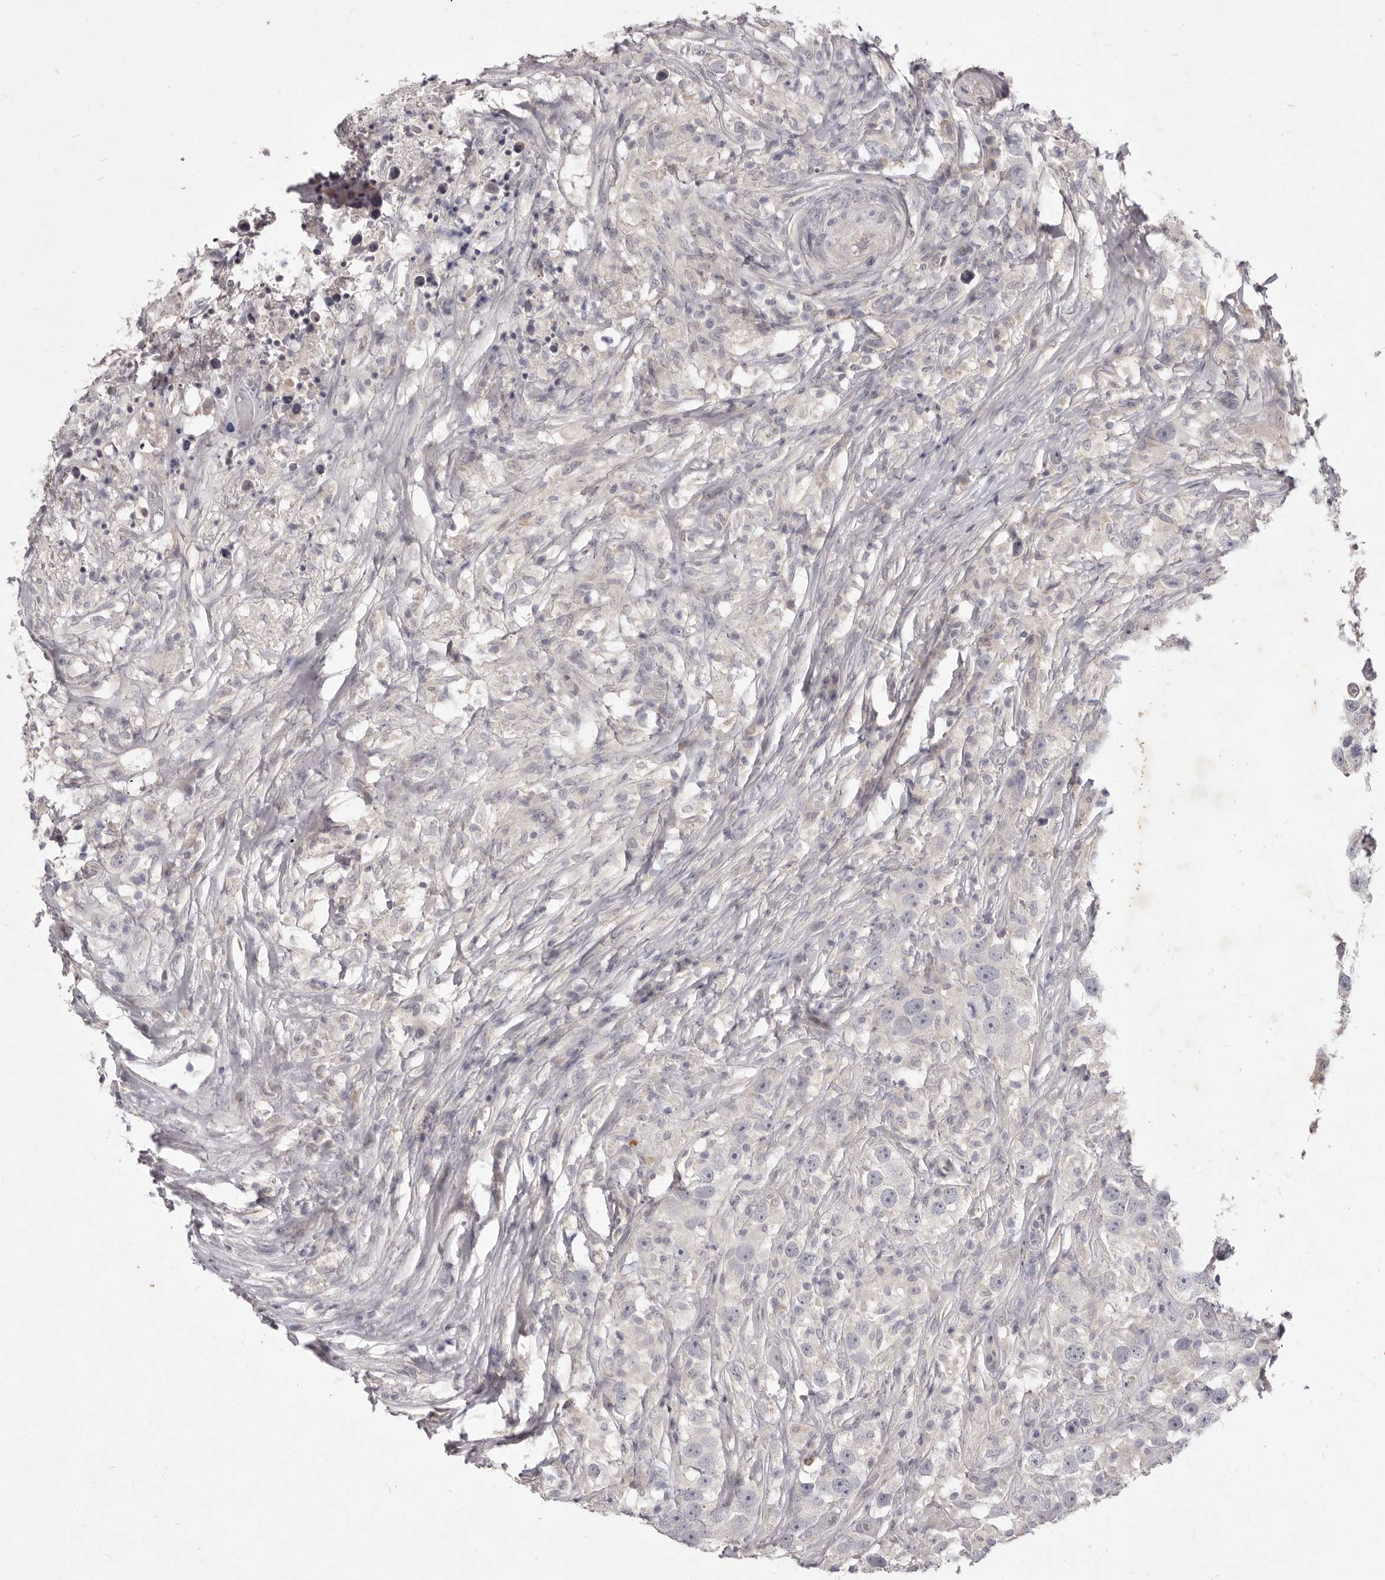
{"staining": {"intensity": "negative", "quantity": "none", "location": "none"}, "tissue": "testis cancer", "cell_type": "Tumor cells", "image_type": "cancer", "snomed": [{"axis": "morphology", "description": "Seminoma, NOS"}, {"axis": "topography", "description": "Testis"}], "caption": "Immunohistochemistry (IHC) of testis cancer displays no expression in tumor cells.", "gene": "GARNL3", "patient": {"sex": "male", "age": 49}}